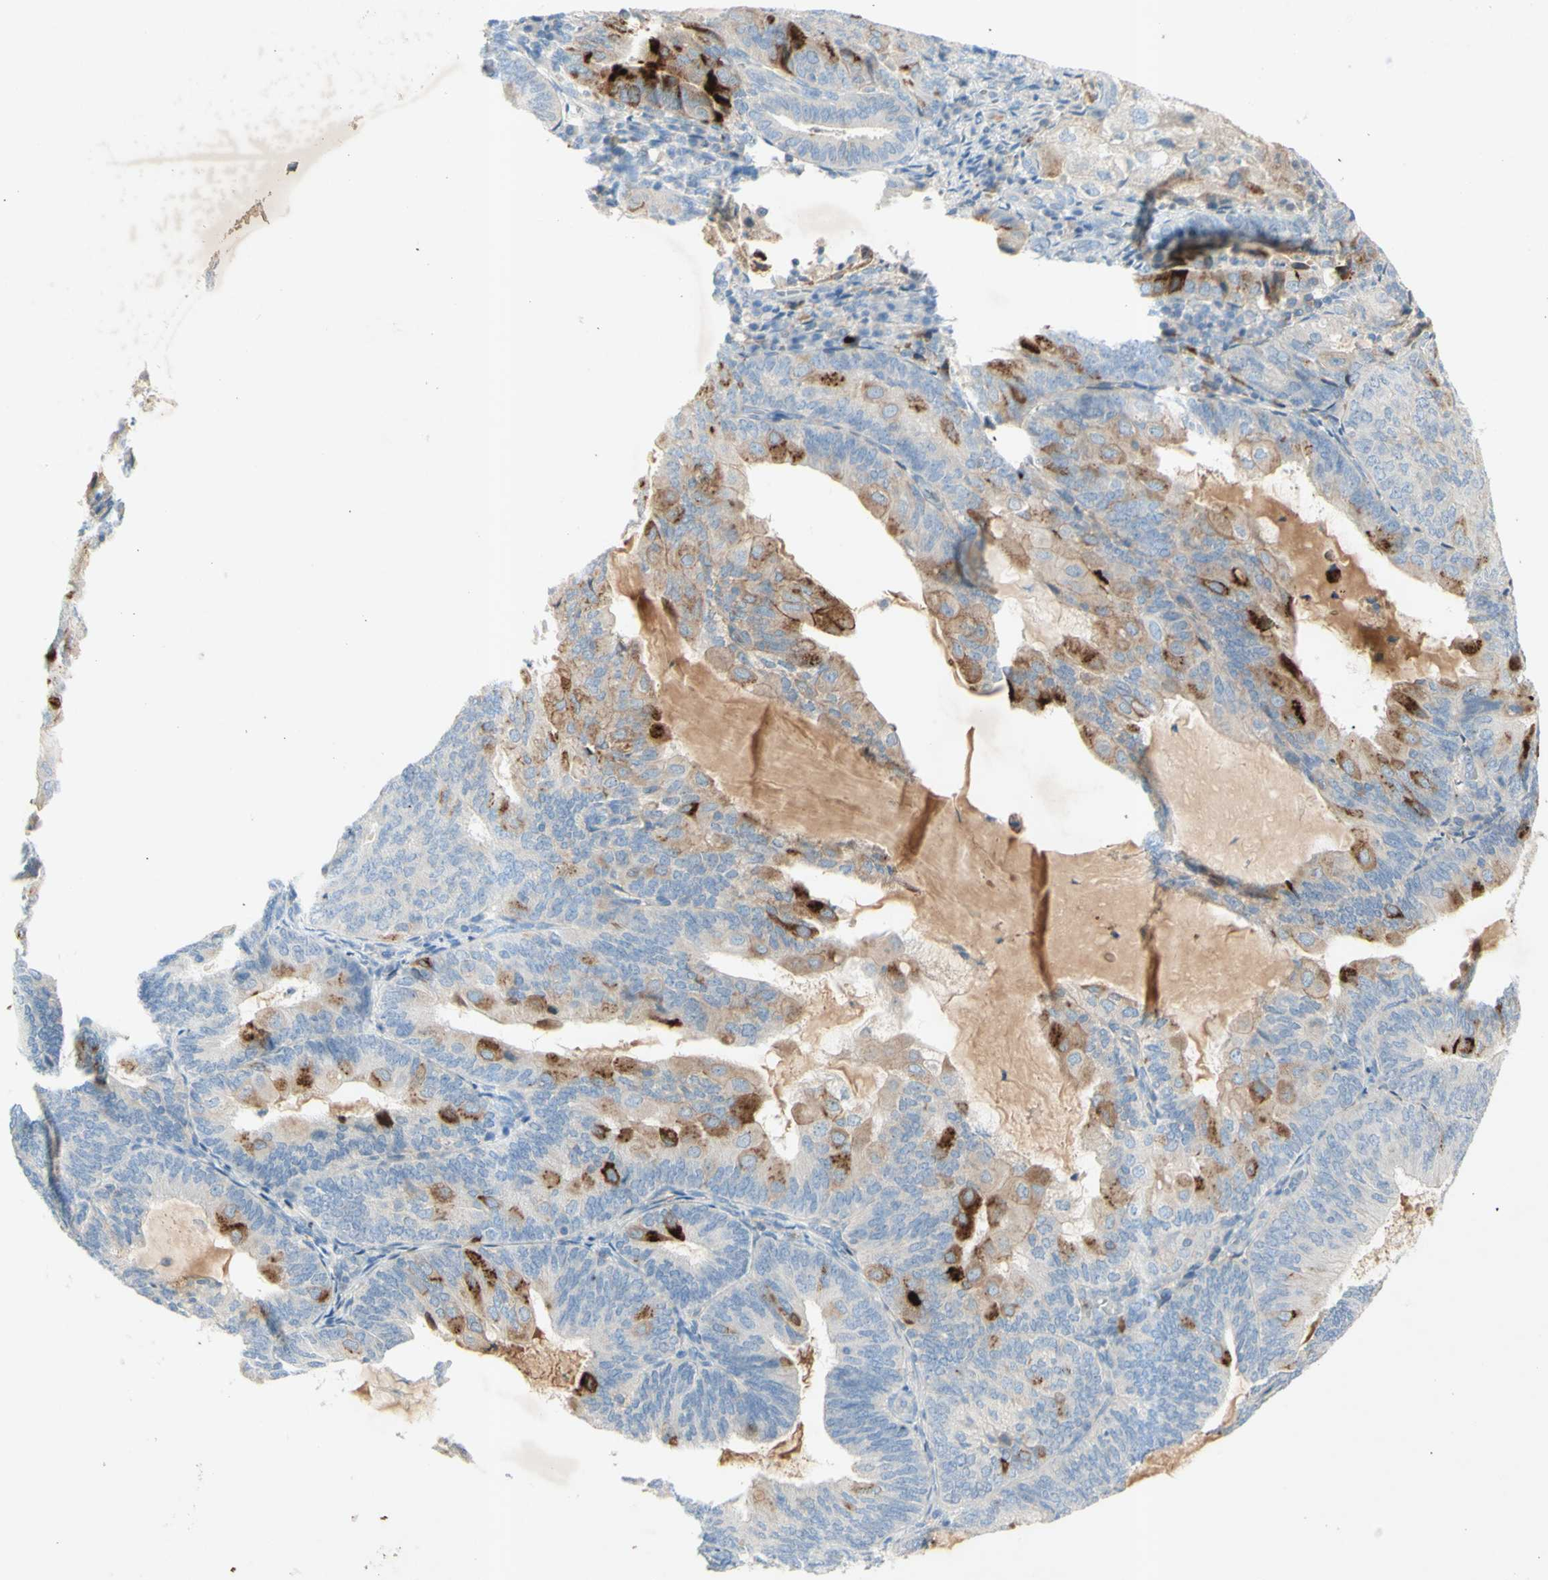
{"staining": {"intensity": "strong", "quantity": "<25%", "location": "cytoplasmic/membranous"}, "tissue": "endometrial cancer", "cell_type": "Tumor cells", "image_type": "cancer", "snomed": [{"axis": "morphology", "description": "Adenocarcinoma, NOS"}, {"axis": "topography", "description": "Endometrium"}], "caption": "Immunohistochemistry photomicrograph of human endometrial adenocarcinoma stained for a protein (brown), which displays medium levels of strong cytoplasmic/membranous expression in about <25% of tumor cells.", "gene": "GDF15", "patient": {"sex": "female", "age": 81}}